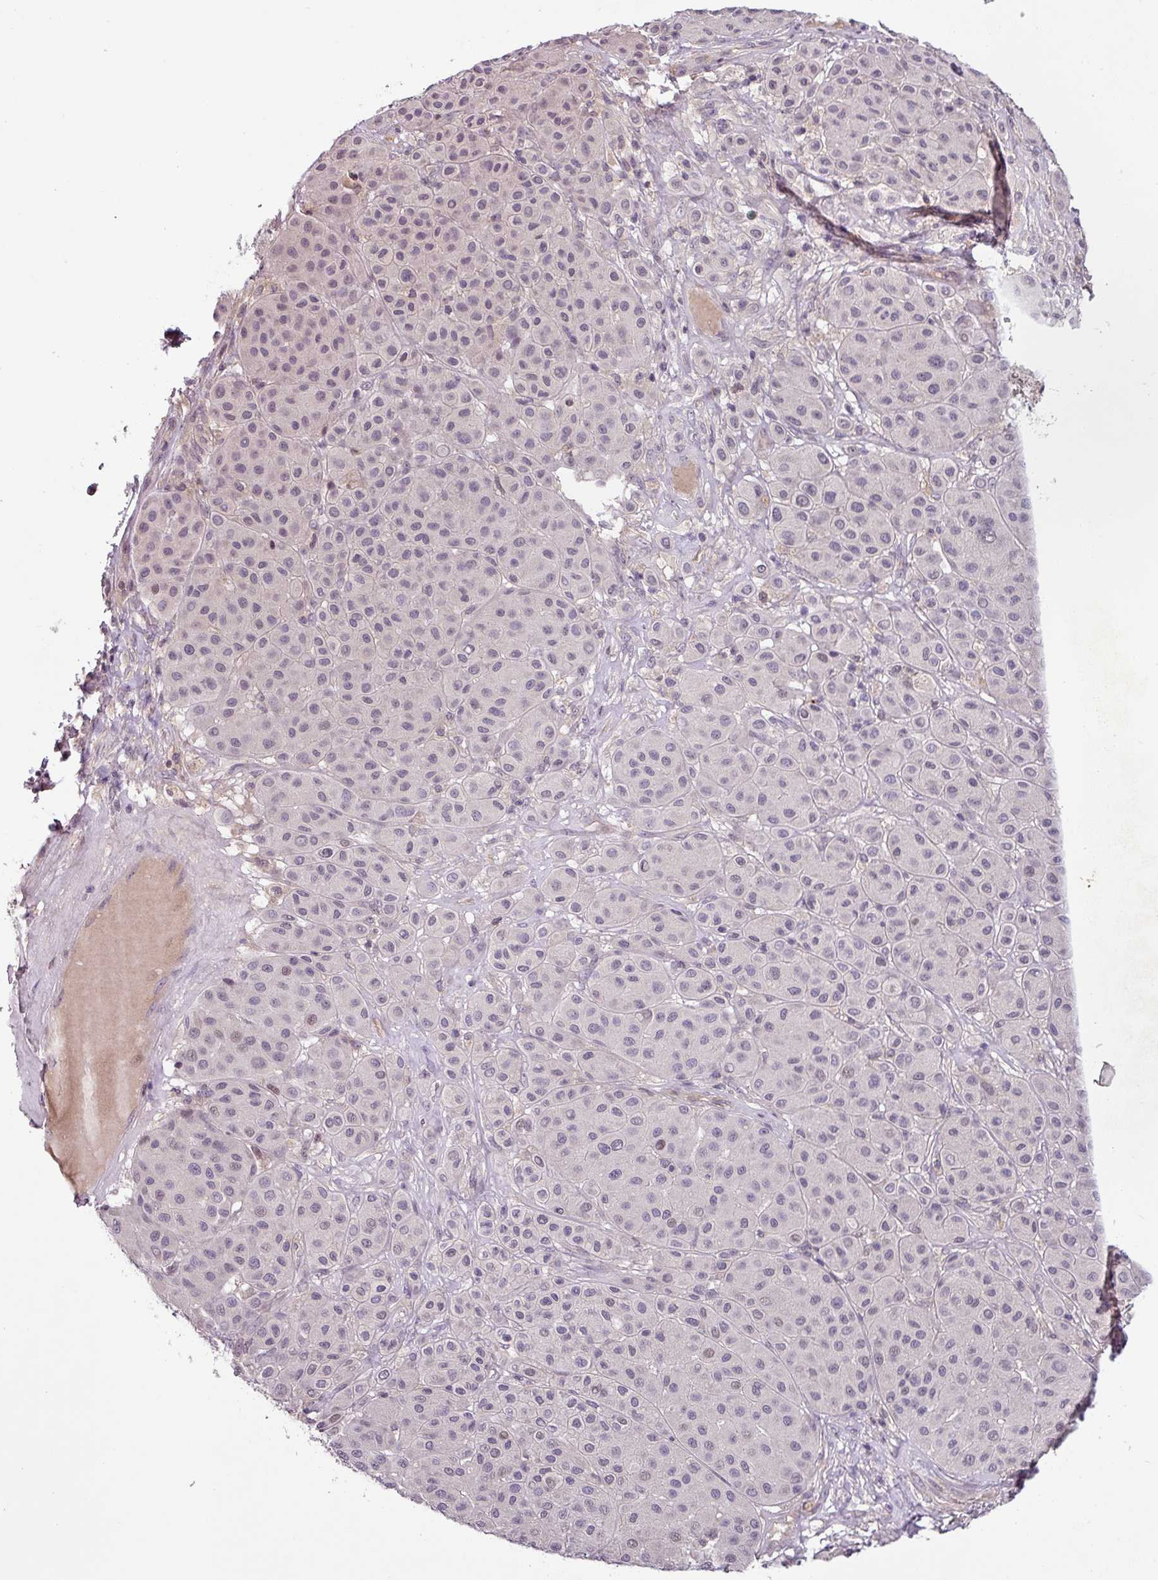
{"staining": {"intensity": "weak", "quantity": "<25%", "location": "nuclear"}, "tissue": "melanoma", "cell_type": "Tumor cells", "image_type": "cancer", "snomed": [{"axis": "morphology", "description": "Malignant melanoma, Metastatic site"}, {"axis": "topography", "description": "Smooth muscle"}], "caption": "DAB (3,3'-diaminobenzidine) immunohistochemical staining of malignant melanoma (metastatic site) demonstrates no significant positivity in tumor cells. (DAB (3,3'-diaminobenzidine) immunohistochemistry with hematoxylin counter stain).", "gene": "SLC5A10", "patient": {"sex": "male", "age": 41}}